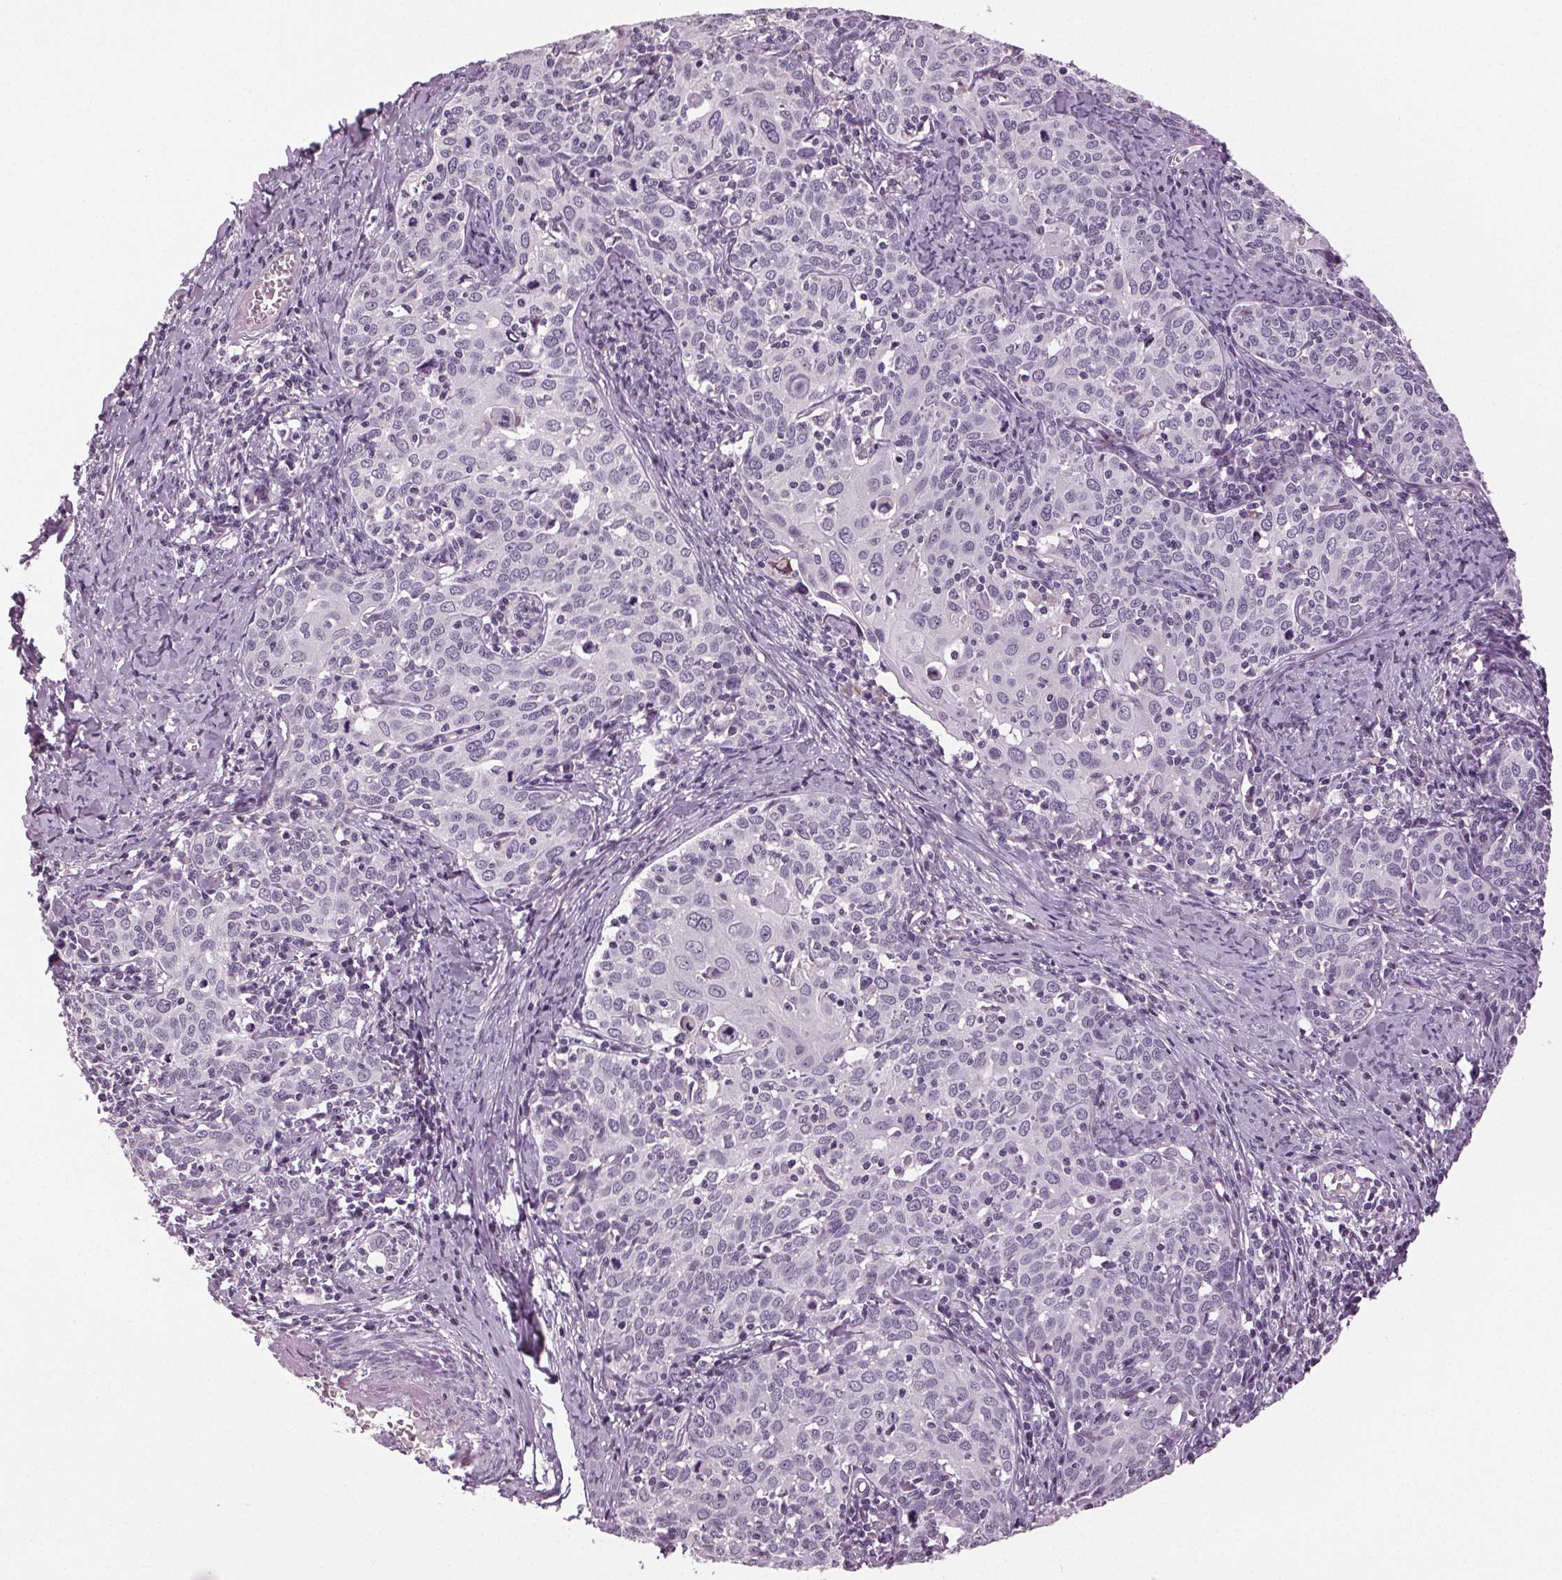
{"staining": {"intensity": "negative", "quantity": "none", "location": "none"}, "tissue": "cervical cancer", "cell_type": "Tumor cells", "image_type": "cancer", "snomed": [{"axis": "morphology", "description": "Squamous cell carcinoma, NOS"}, {"axis": "topography", "description": "Cervix"}], "caption": "Immunohistochemistry (IHC) of human cervical cancer (squamous cell carcinoma) exhibits no expression in tumor cells.", "gene": "DNAH12", "patient": {"sex": "female", "age": 62}}